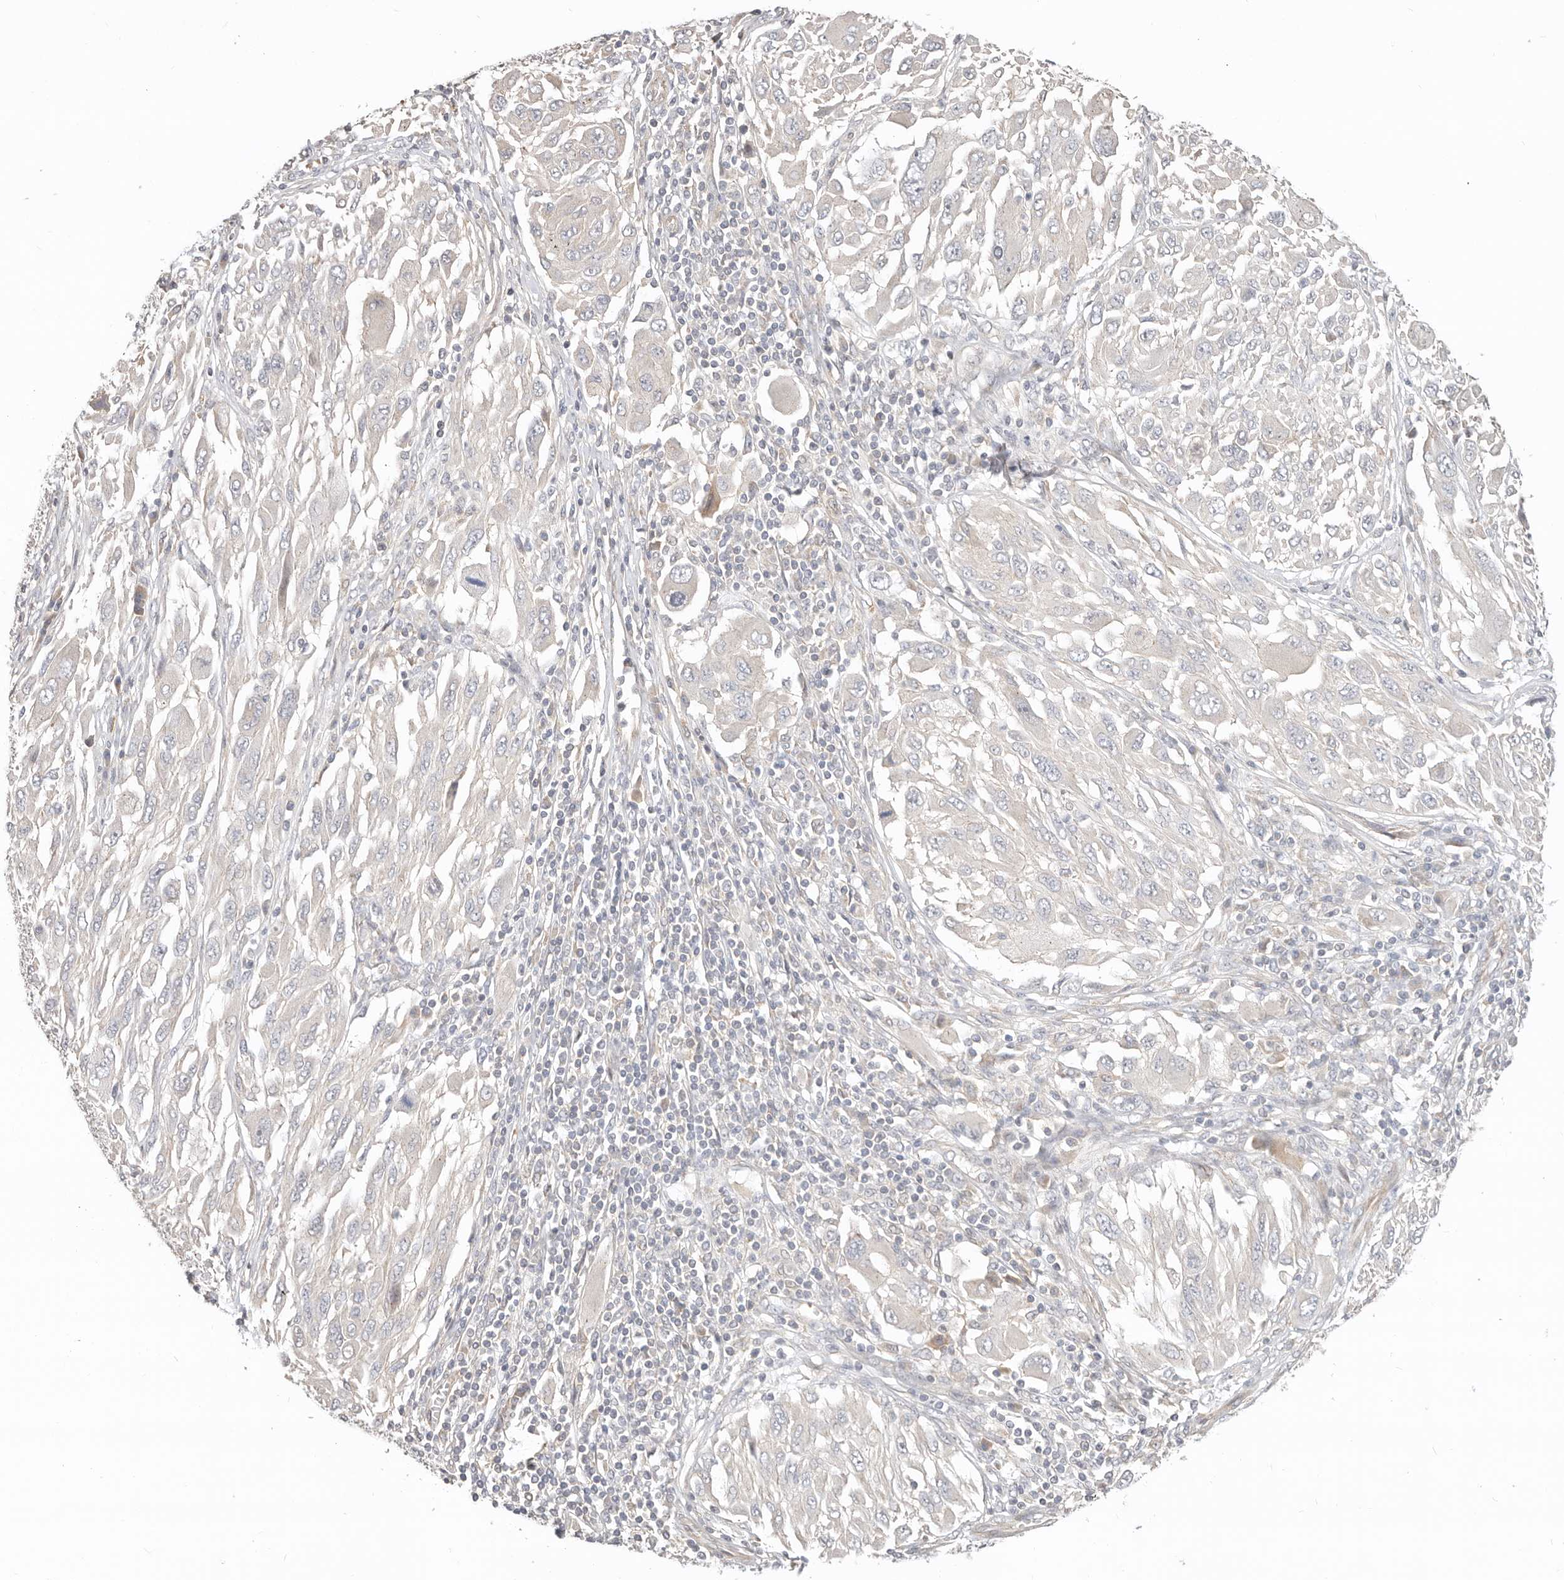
{"staining": {"intensity": "negative", "quantity": "none", "location": "none"}, "tissue": "melanoma", "cell_type": "Tumor cells", "image_type": "cancer", "snomed": [{"axis": "morphology", "description": "Malignant melanoma, NOS"}, {"axis": "topography", "description": "Skin"}], "caption": "Immunohistochemistry (IHC) of human malignant melanoma displays no positivity in tumor cells.", "gene": "ZRANB1", "patient": {"sex": "female", "age": 91}}